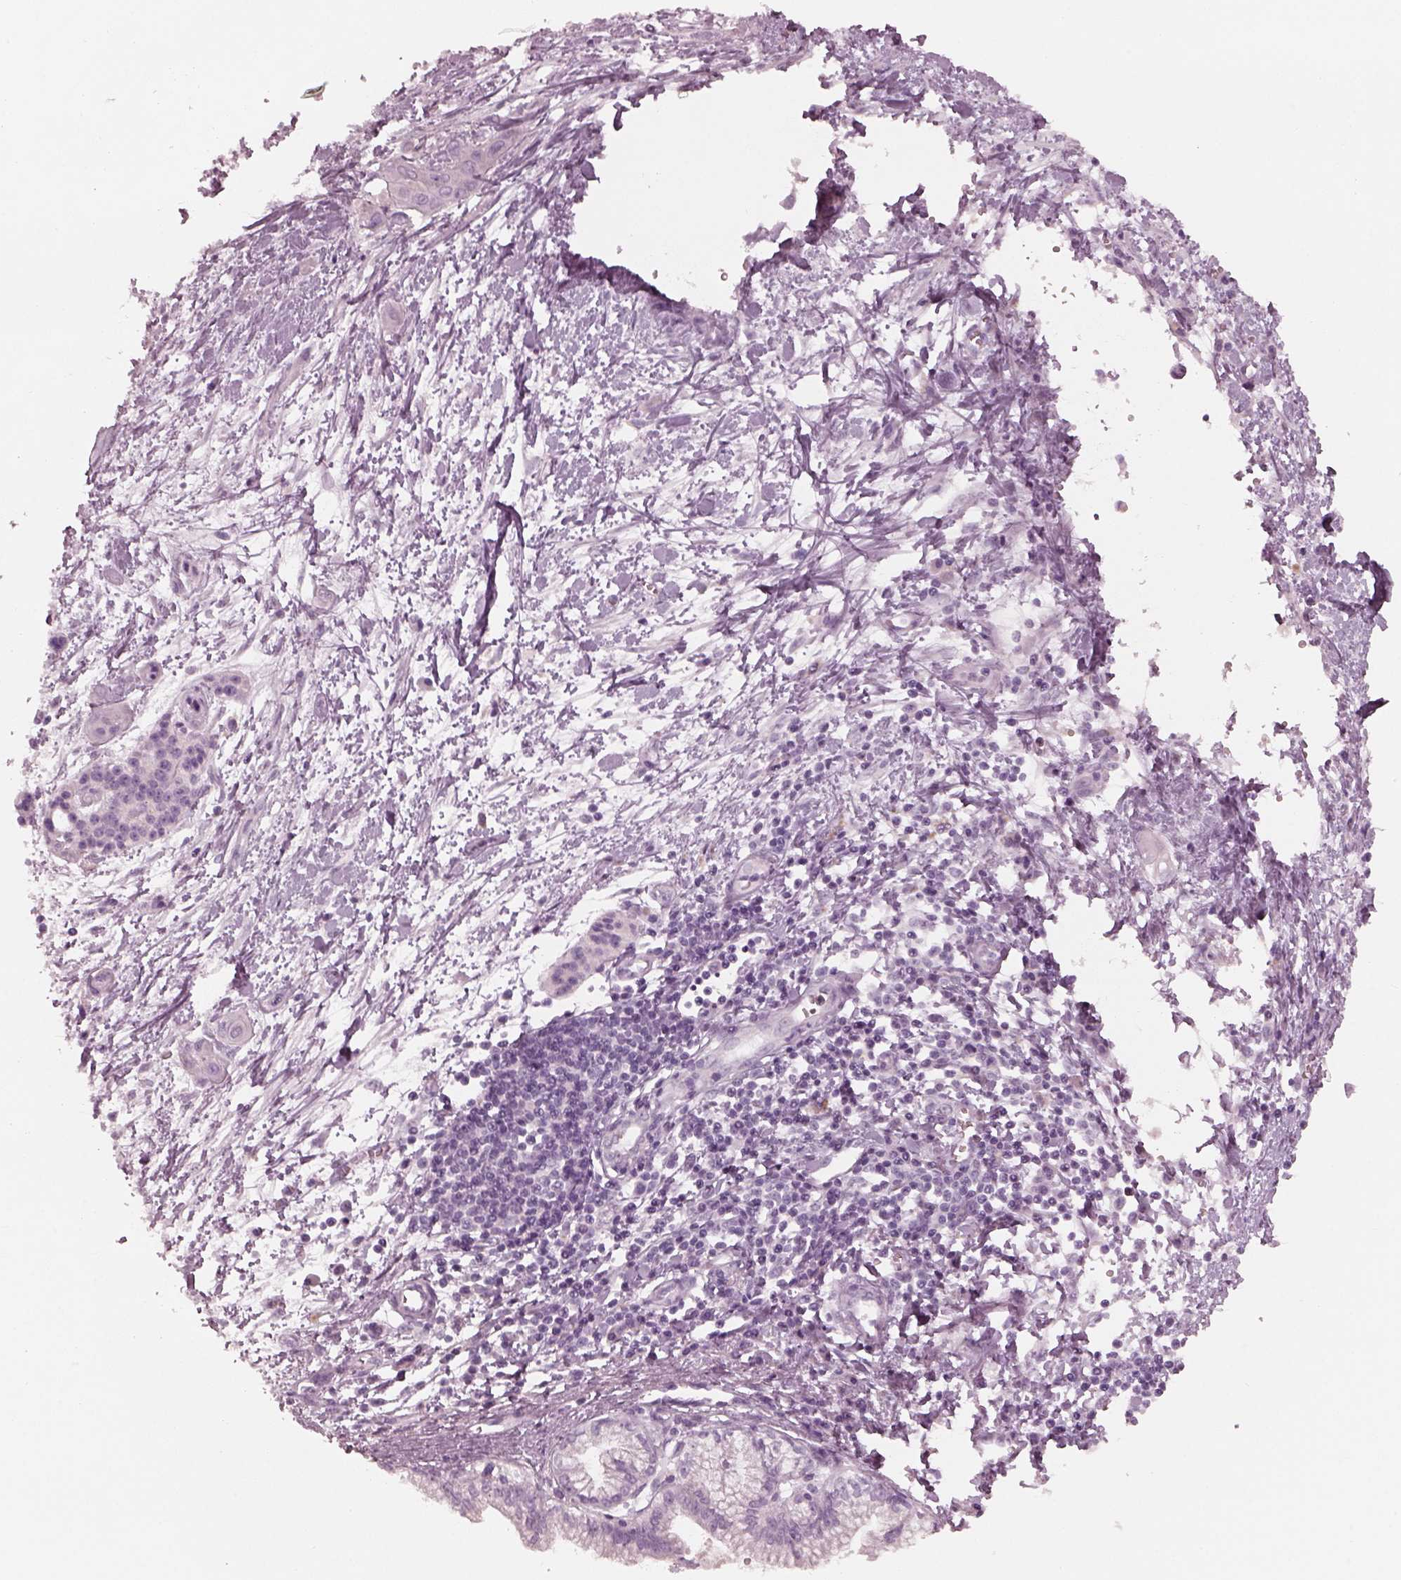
{"staining": {"intensity": "negative", "quantity": "none", "location": "none"}, "tissue": "pancreatic cancer", "cell_type": "Tumor cells", "image_type": "cancer", "snomed": [{"axis": "morphology", "description": "Adenocarcinoma, NOS"}, {"axis": "topography", "description": "Pancreas"}], "caption": "IHC histopathology image of neoplastic tissue: pancreatic cancer stained with DAB shows no significant protein staining in tumor cells.", "gene": "RSPH9", "patient": {"sex": "male", "age": 60}}